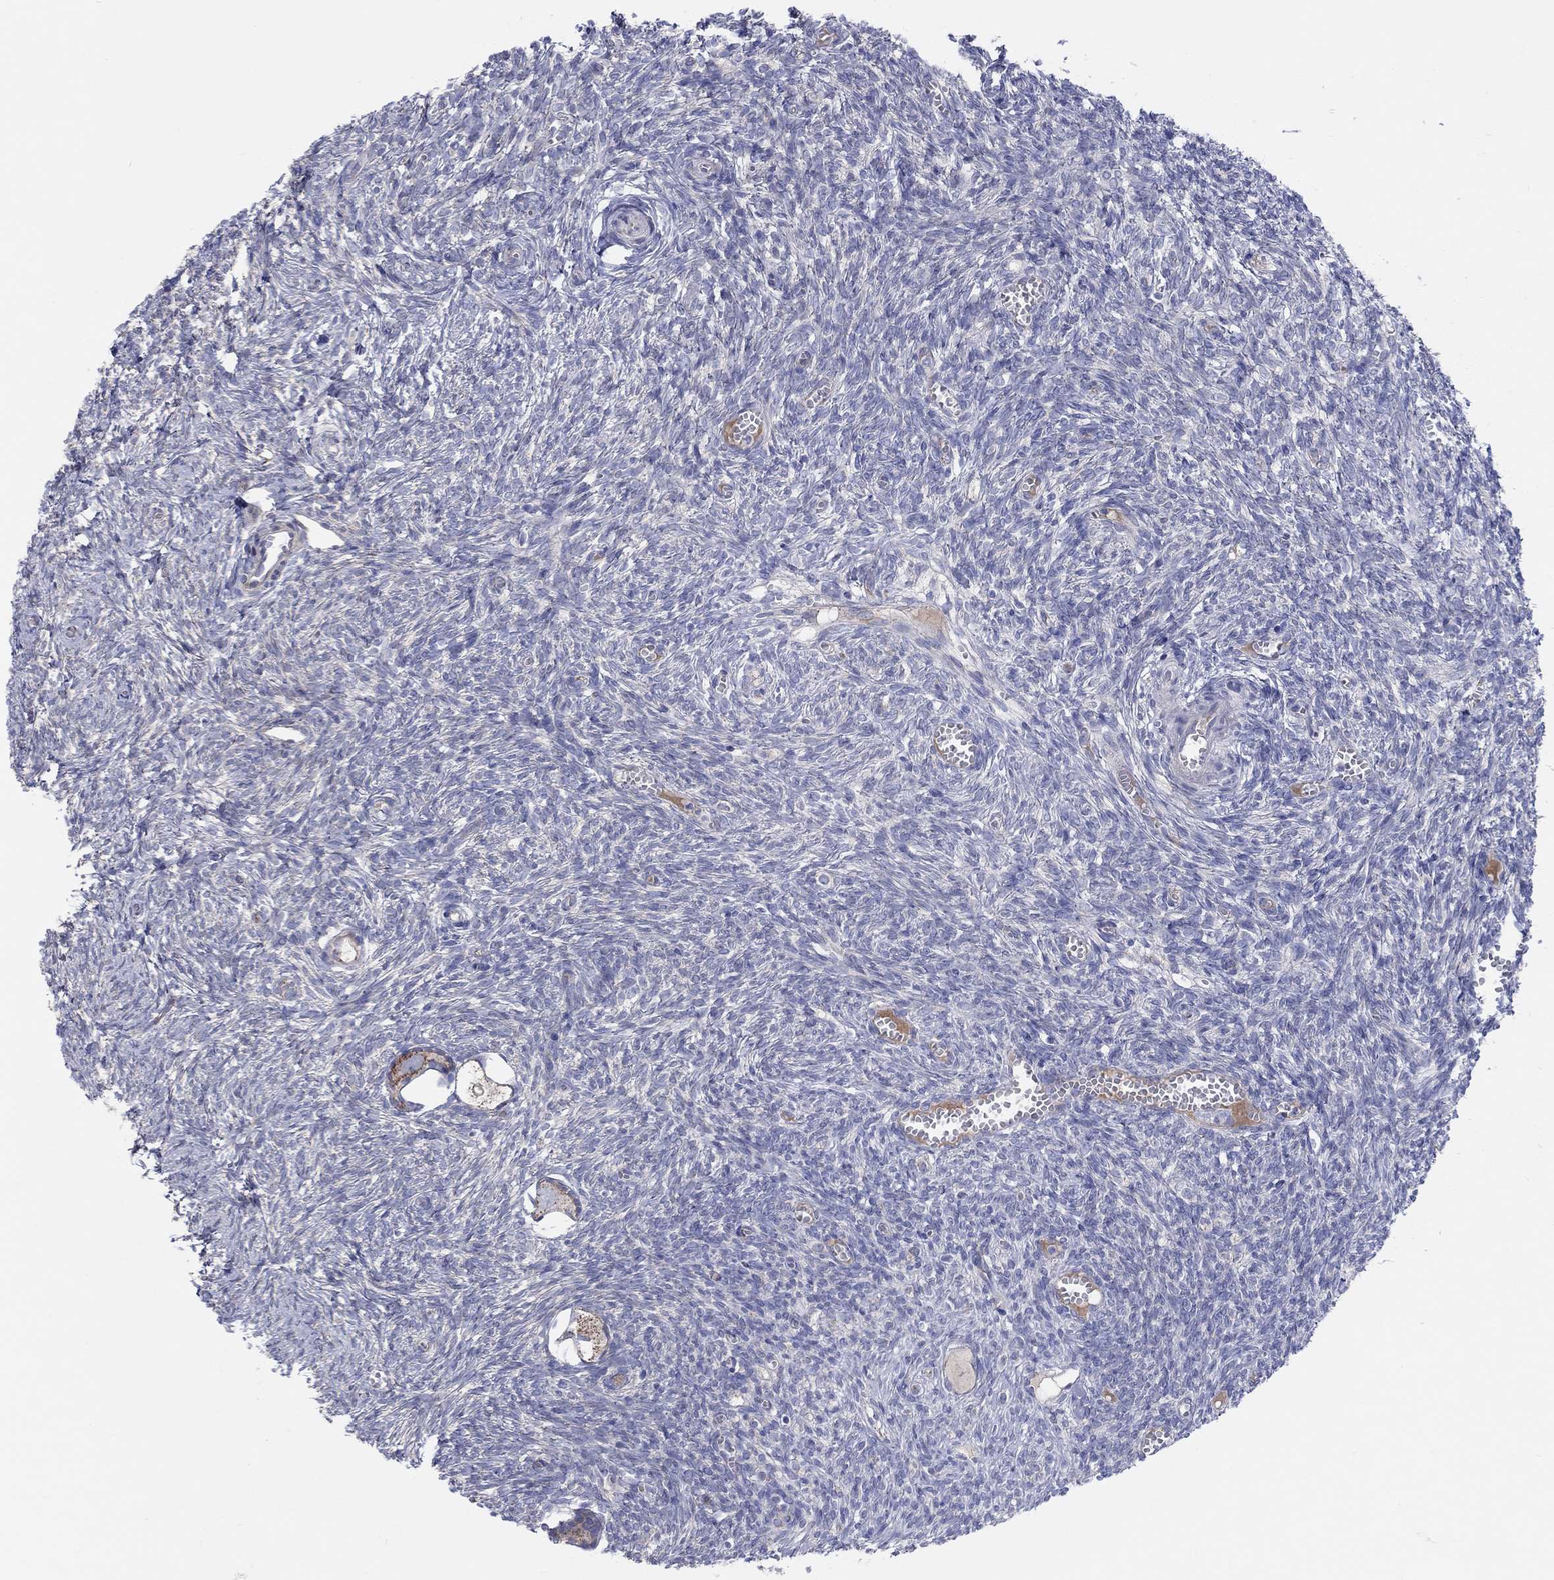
{"staining": {"intensity": "strong", "quantity": ">75%", "location": "cytoplasmic/membranous"}, "tissue": "ovary", "cell_type": "Follicle cells", "image_type": "normal", "snomed": [{"axis": "morphology", "description": "Normal tissue, NOS"}, {"axis": "topography", "description": "Ovary"}], "caption": "Unremarkable ovary demonstrates strong cytoplasmic/membranous positivity in about >75% of follicle cells, visualized by immunohistochemistry.", "gene": "BCO2", "patient": {"sex": "female", "age": 43}}